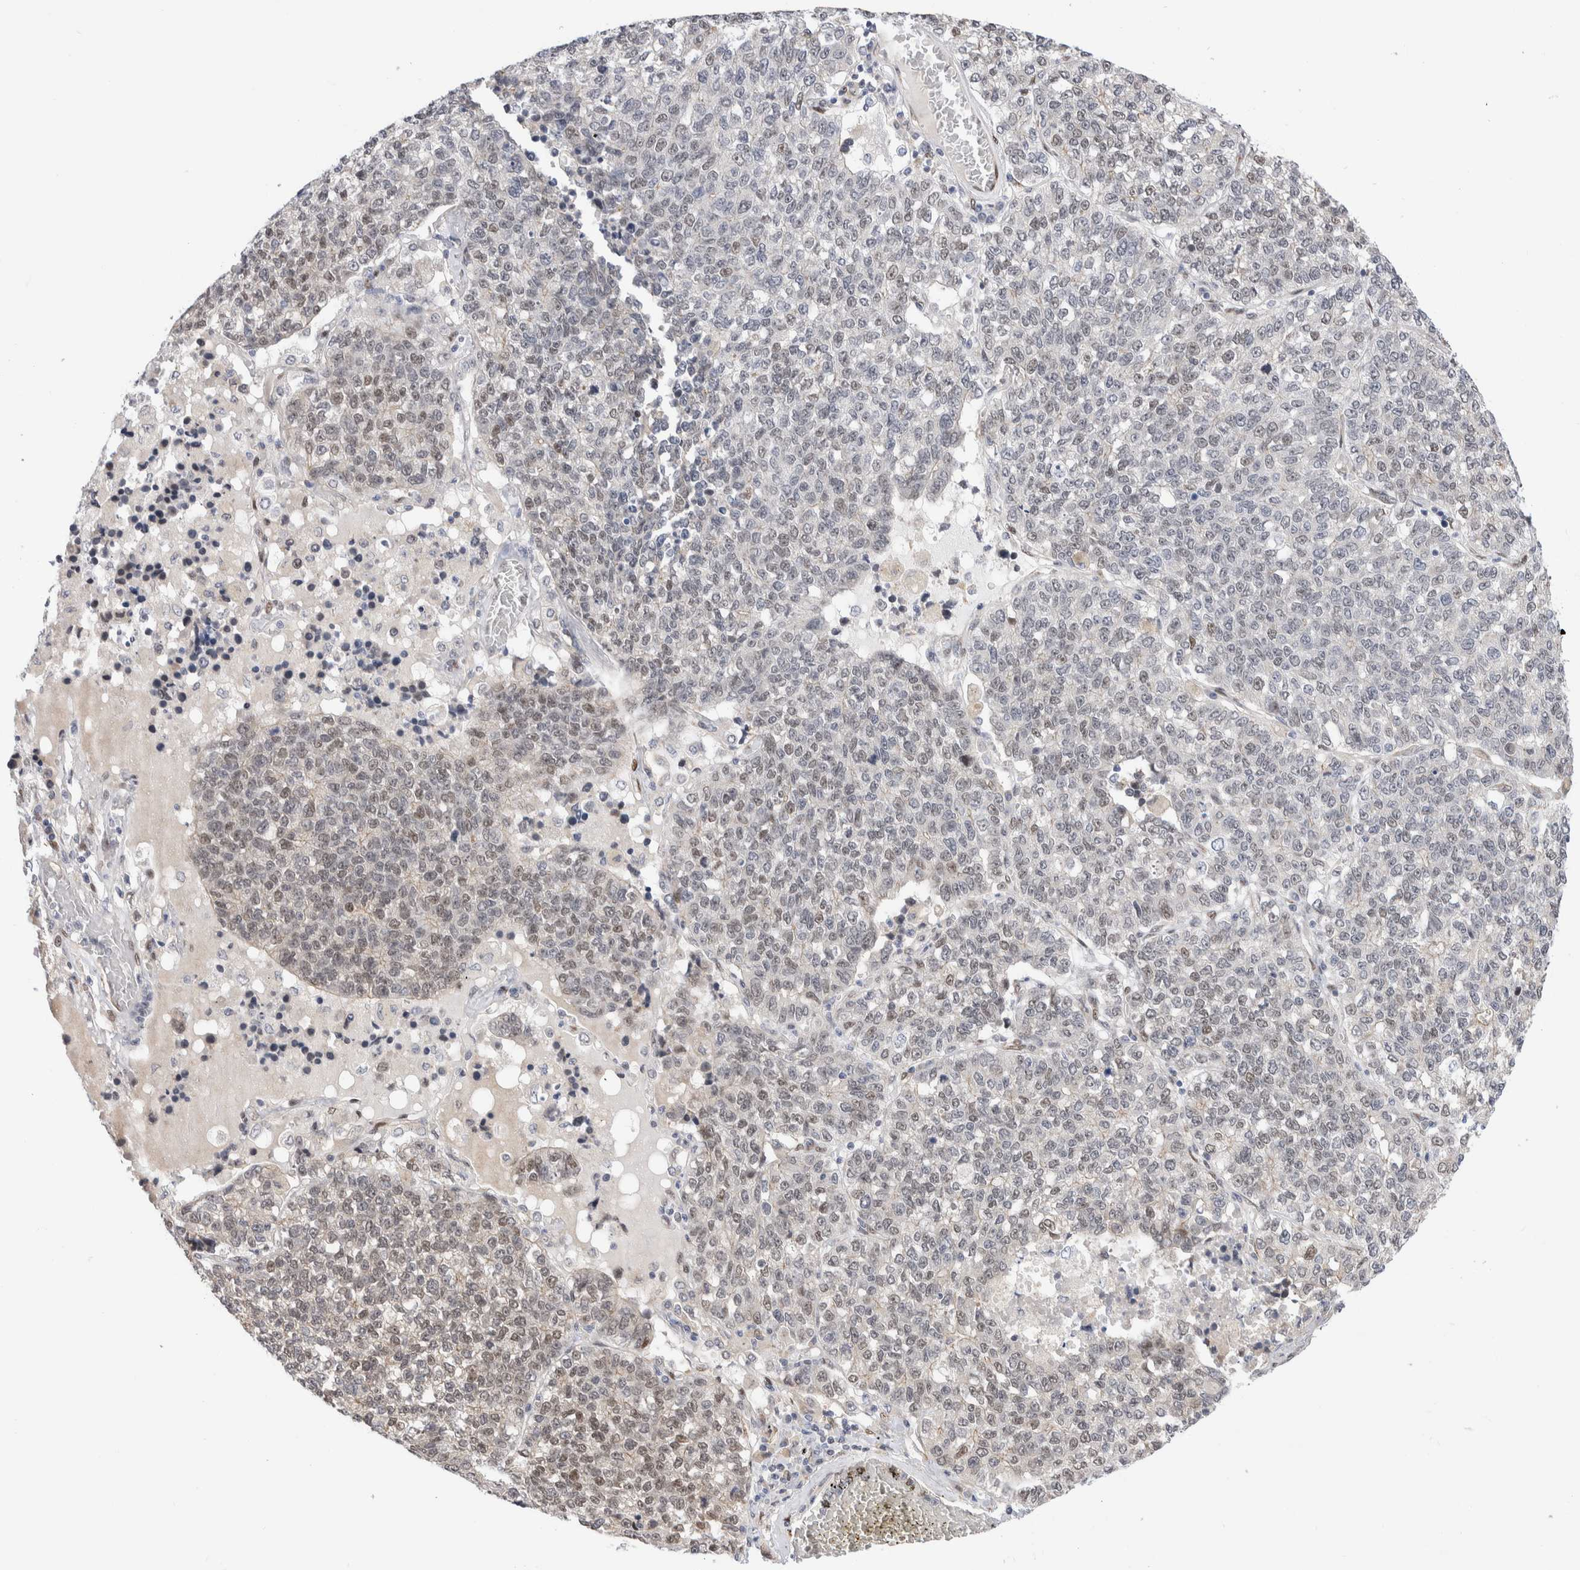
{"staining": {"intensity": "negative", "quantity": "none", "location": "none"}, "tissue": "lung cancer", "cell_type": "Tumor cells", "image_type": "cancer", "snomed": [{"axis": "morphology", "description": "Adenocarcinoma, NOS"}, {"axis": "topography", "description": "Lung"}], "caption": "Immunohistochemistry of adenocarcinoma (lung) demonstrates no expression in tumor cells.", "gene": "NSMAF", "patient": {"sex": "male", "age": 49}}